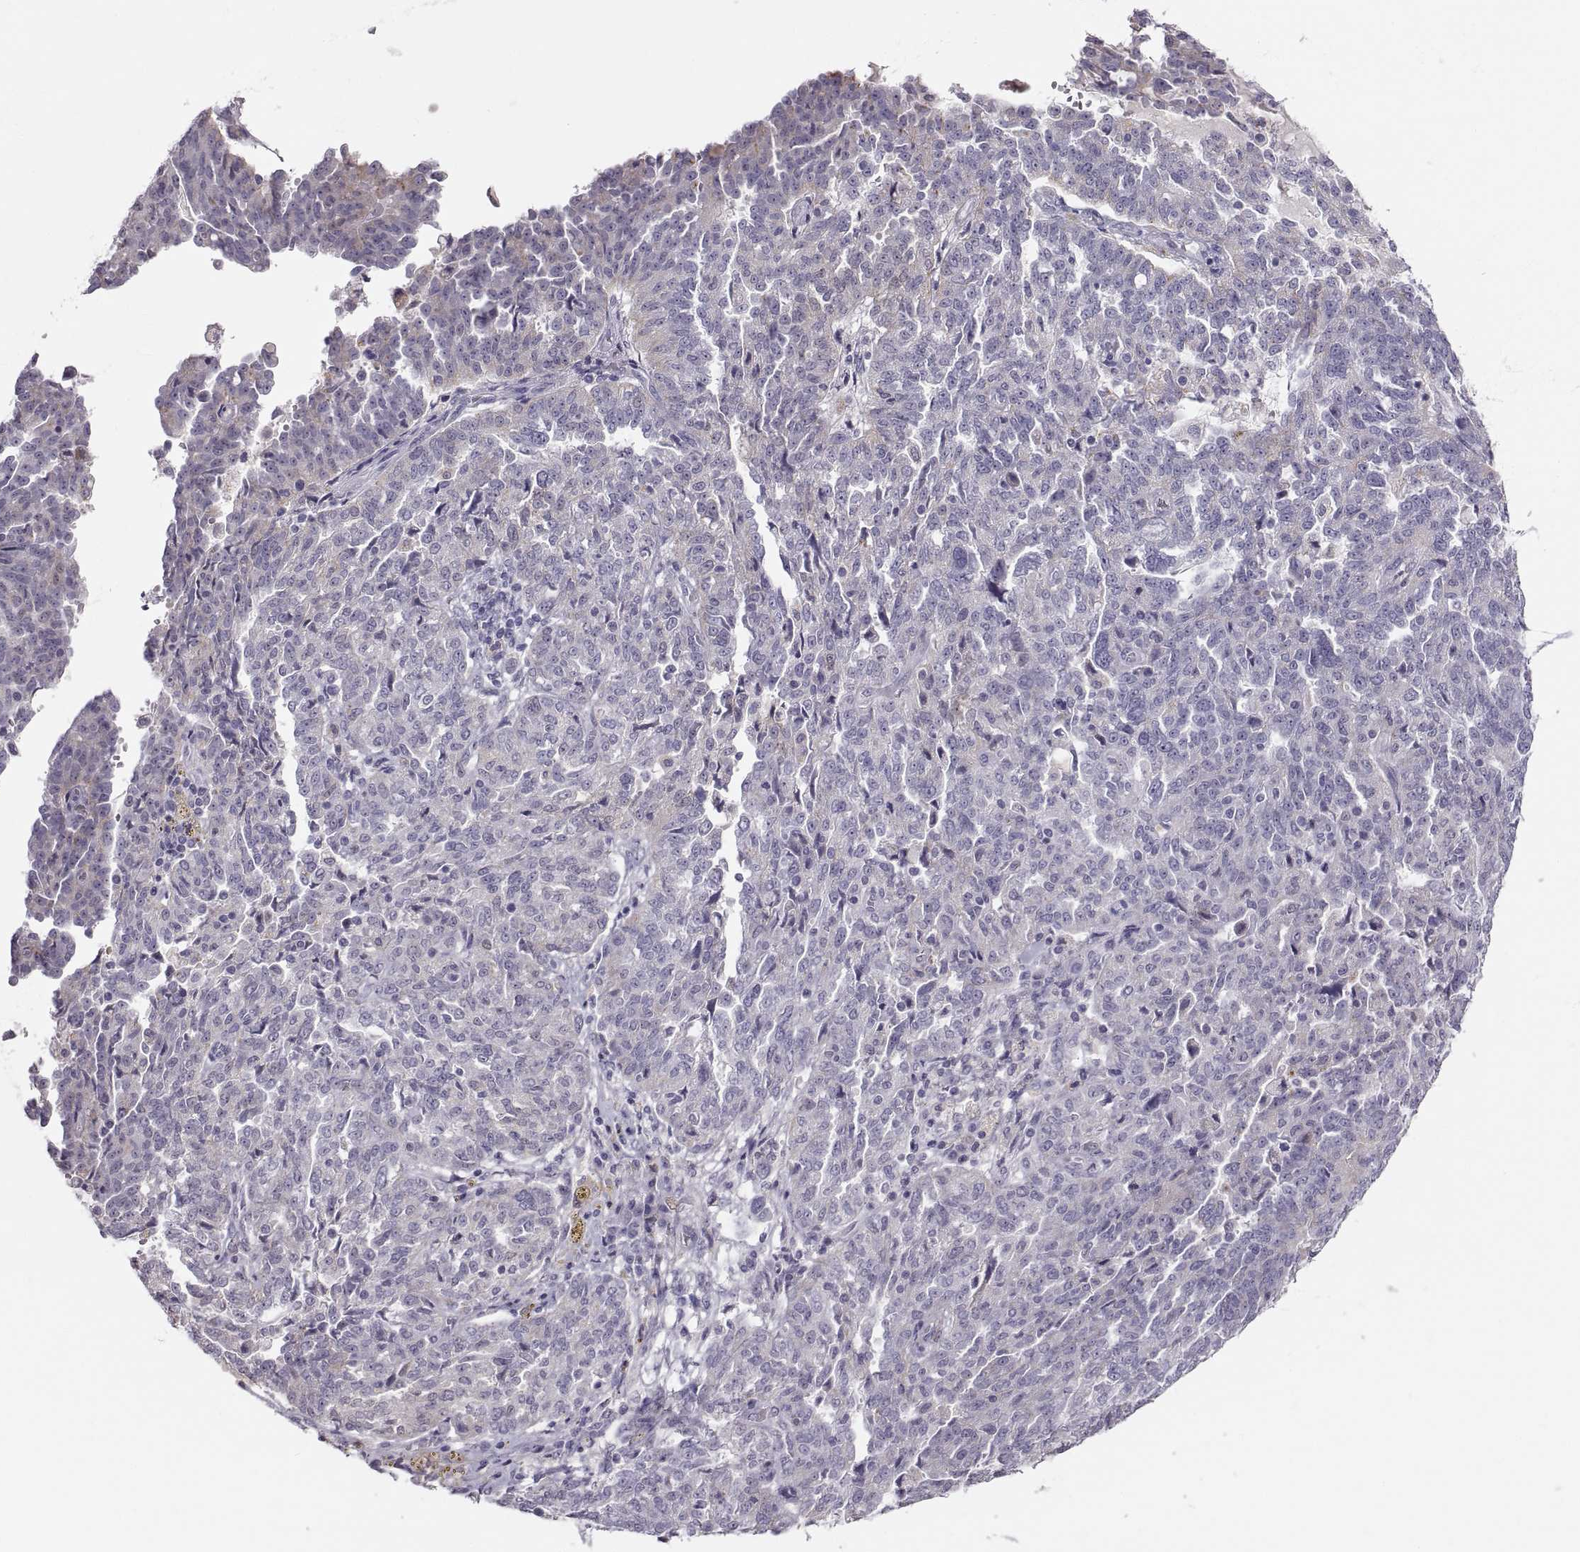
{"staining": {"intensity": "negative", "quantity": "none", "location": "none"}, "tissue": "ovarian cancer", "cell_type": "Tumor cells", "image_type": "cancer", "snomed": [{"axis": "morphology", "description": "Cystadenocarcinoma, serous, NOS"}, {"axis": "topography", "description": "Ovary"}], "caption": "Image shows no protein positivity in tumor cells of ovarian cancer tissue.", "gene": "PGM5", "patient": {"sex": "female", "age": 67}}